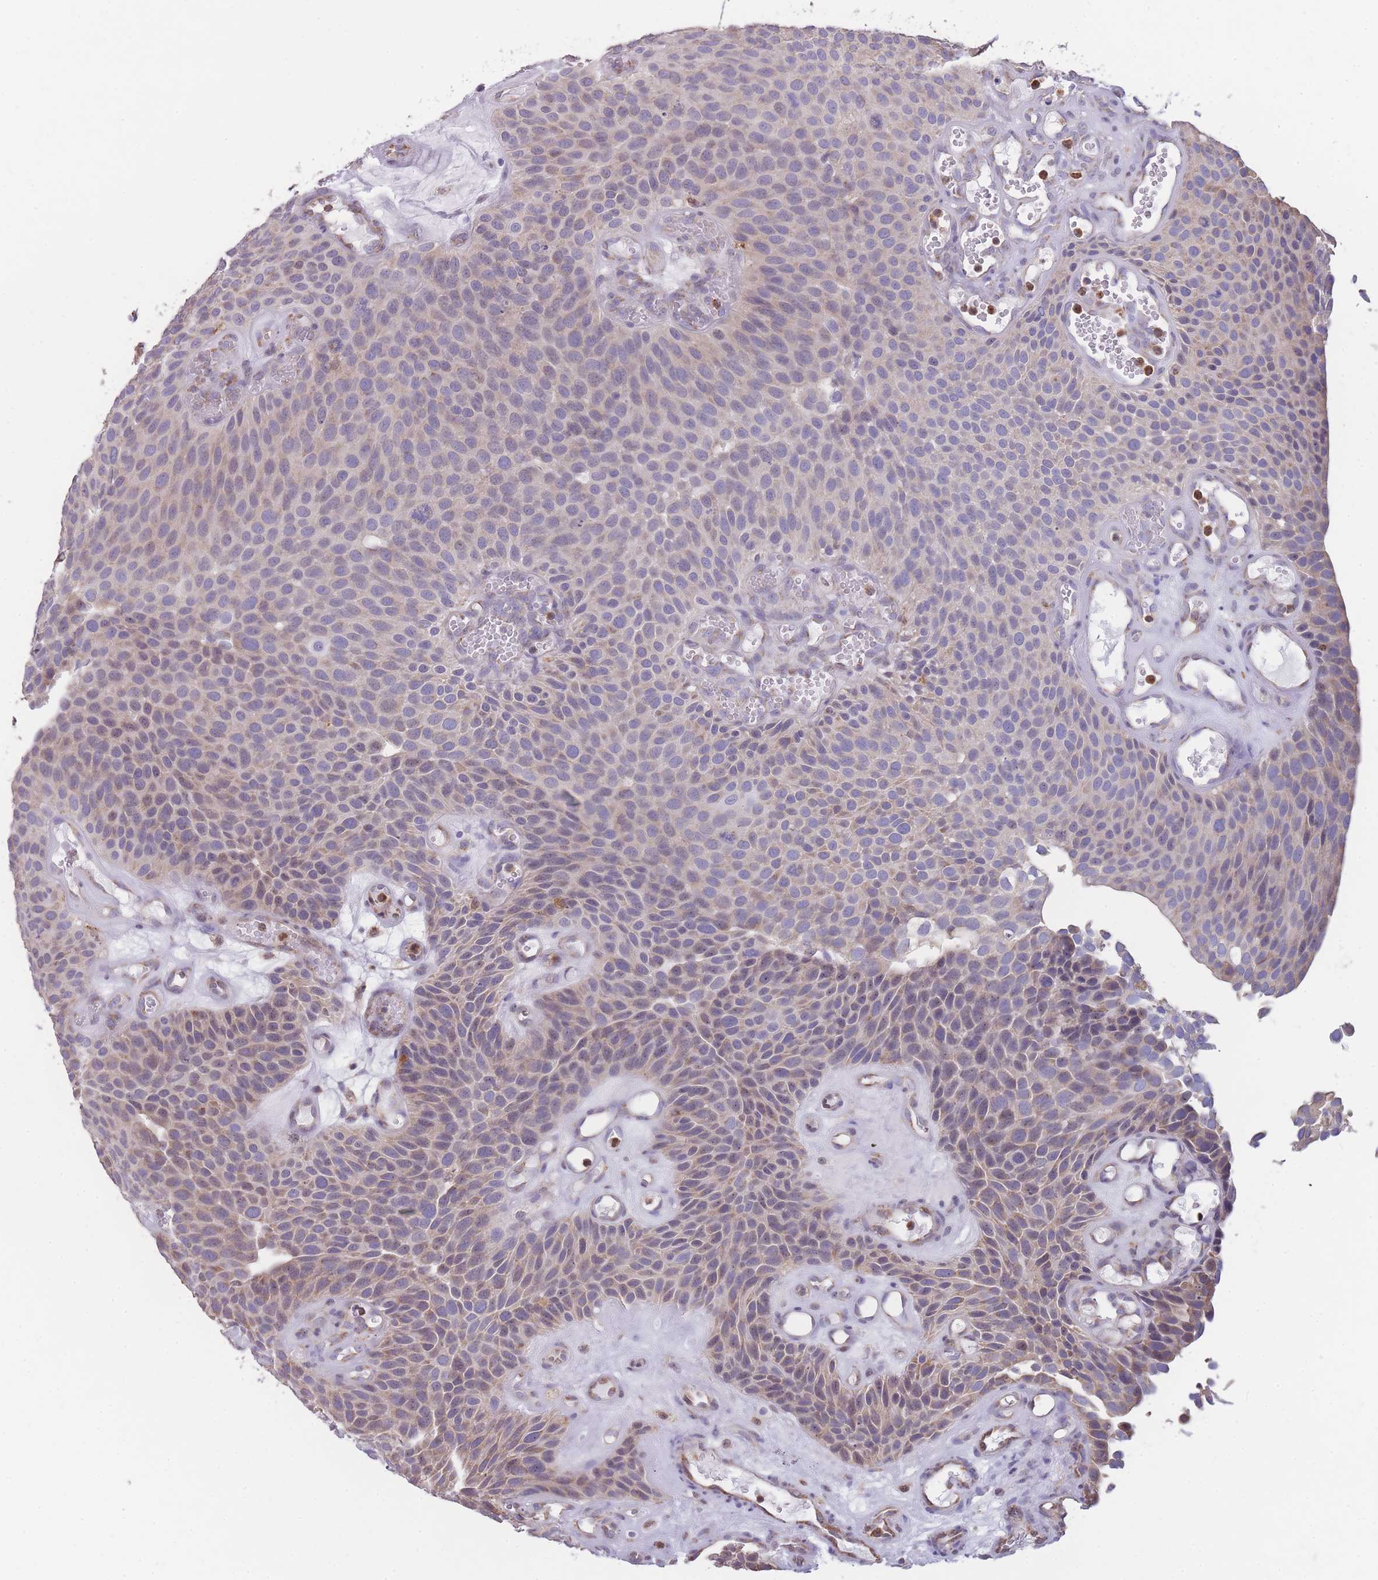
{"staining": {"intensity": "weak", "quantity": "25%-75%", "location": "cytoplasmic/membranous"}, "tissue": "urothelial cancer", "cell_type": "Tumor cells", "image_type": "cancer", "snomed": [{"axis": "morphology", "description": "Urothelial carcinoma, Low grade"}, {"axis": "topography", "description": "Urinary bladder"}], "caption": "Immunohistochemical staining of human urothelial cancer reveals low levels of weak cytoplasmic/membranous protein staining in approximately 25%-75% of tumor cells. (Stains: DAB in brown, nuclei in blue, Microscopy: brightfield microscopy at high magnification).", "gene": "ZNF662", "patient": {"sex": "male", "age": 89}}